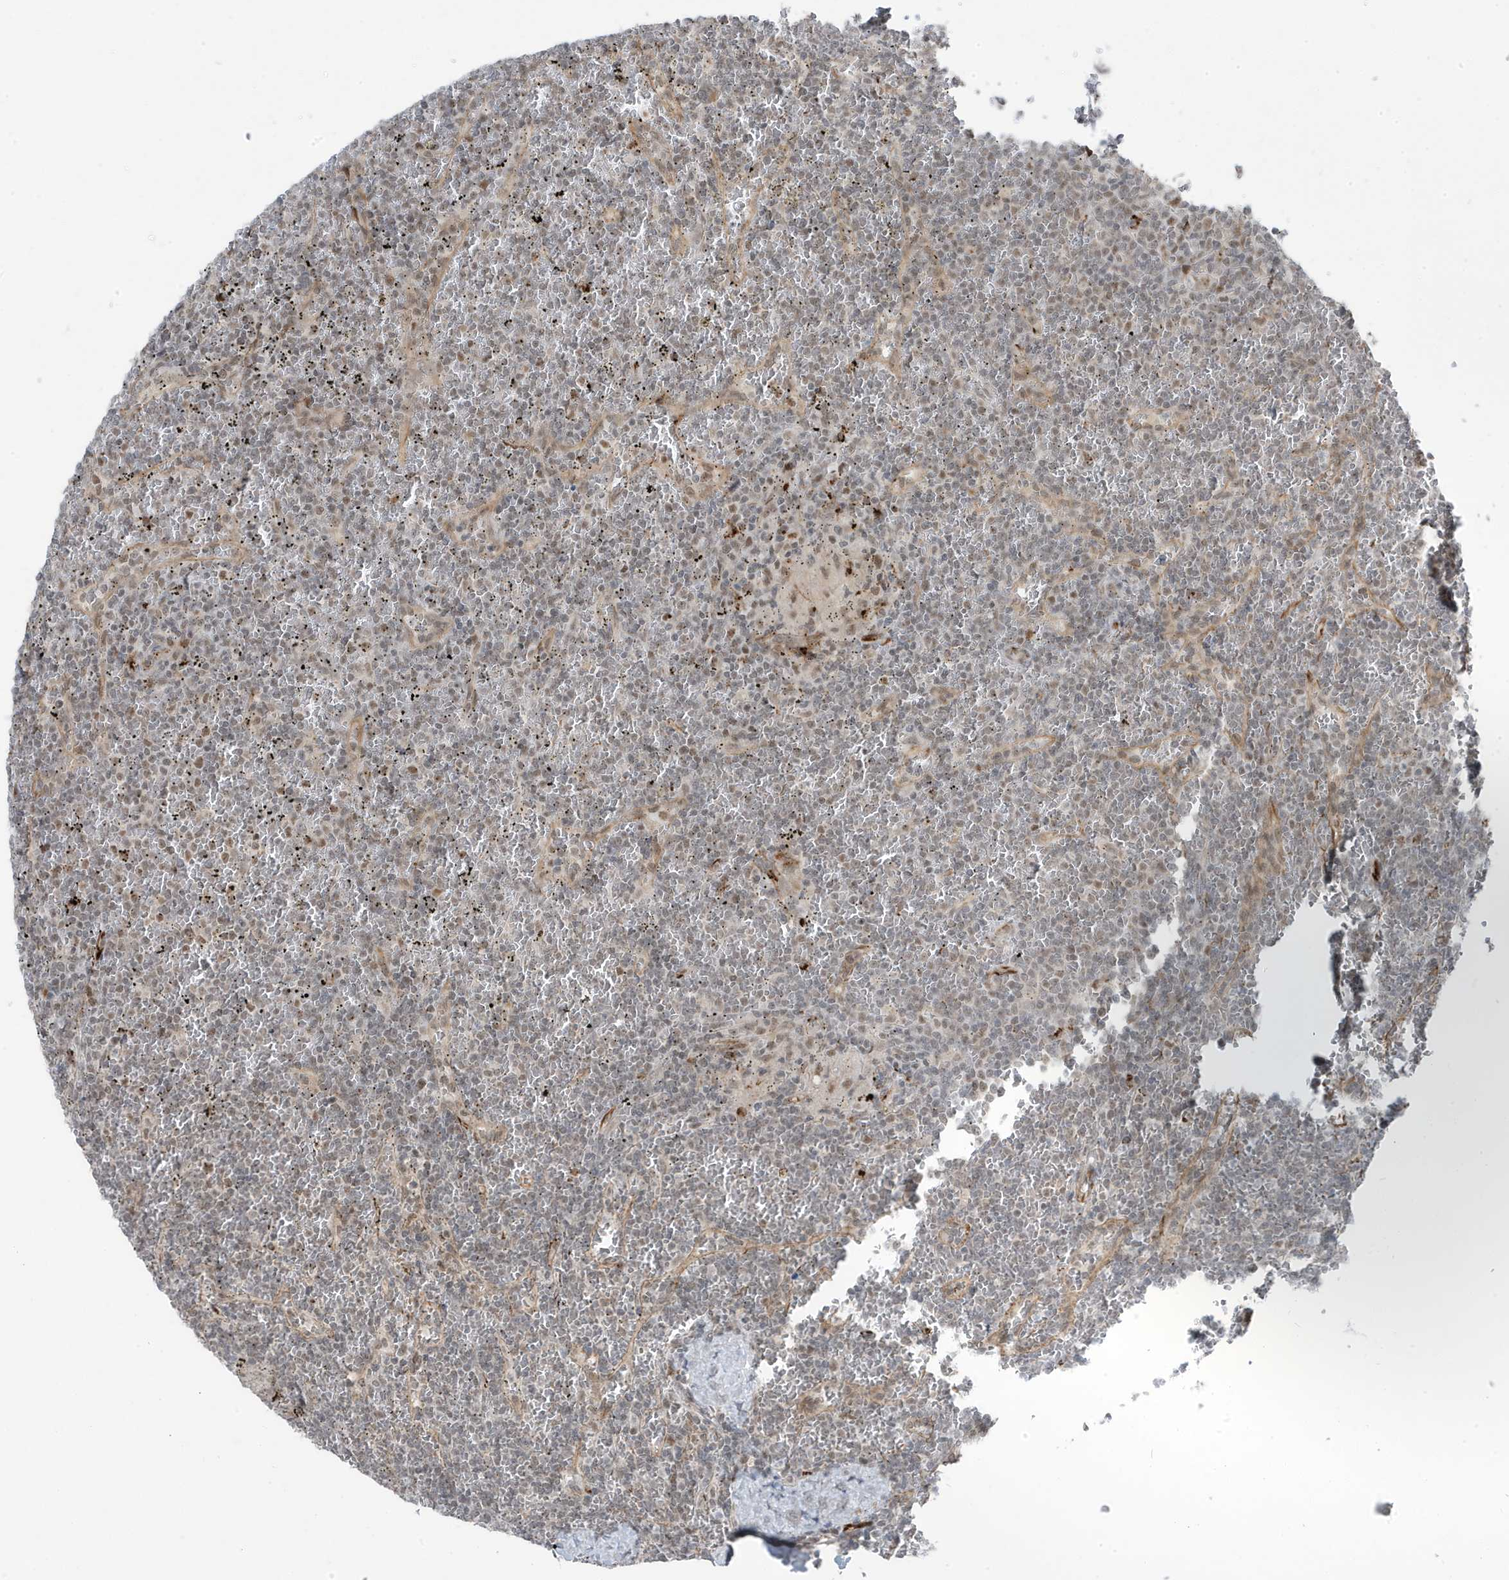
{"staining": {"intensity": "weak", "quantity": "25%-75%", "location": "nuclear"}, "tissue": "lymphoma", "cell_type": "Tumor cells", "image_type": "cancer", "snomed": [{"axis": "morphology", "description": "Malignant lymphoma, non-Hodgkin's type, Low grade"}, {"axis": "topography", "description": "Spleen"}], "caption": "An image of human low-grade malignant lymphoma, non-Hodgkin's type stained for a protein displays weak nuclear brown staining in tumor cells. (IHC, brightfield microscopy, high magnification).", "gene": "ADAMTSL3", "patient": {"sex": "female", "age": 19}}